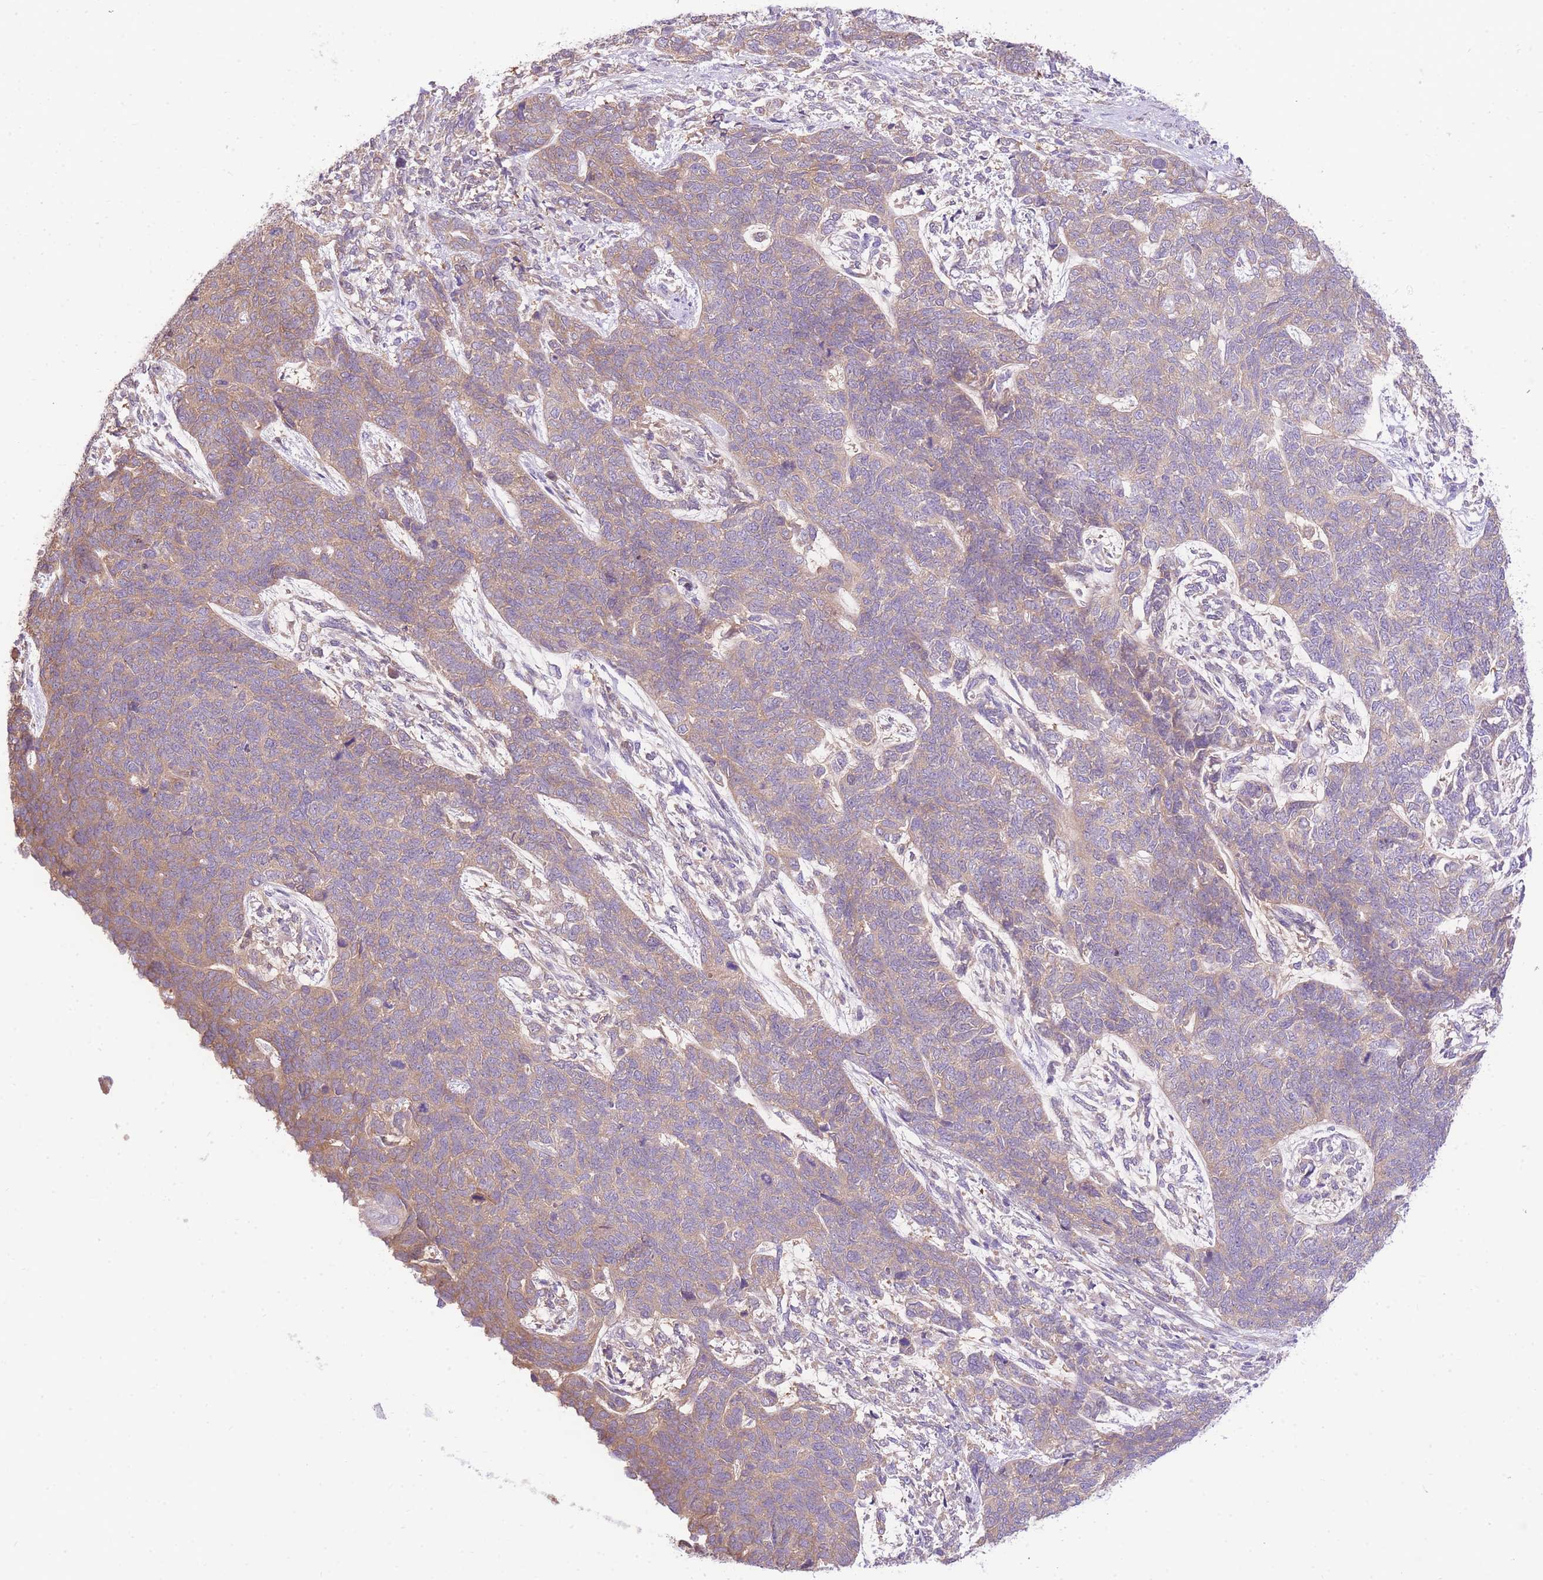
{"staining": {"intensity": "moderate", "quantity": "25%-75%", "location": "cytoplasmic/membranous"}, "tissue": "cervical cancer", "cell_type": "Tumor cells", "image_type": "cancer", "snomed": [{"axis": "morphology", "description": "Squamous cell carcinoma, NOS"}, {"axis": "topography", "description": "Cervix"}], "caption": "Cervical squamous cell carcinoma stained with a protein marker displays moderate staining in tumor cells.", "gene": "LIPH", "patient": {"sex": "female", "age": 63}}